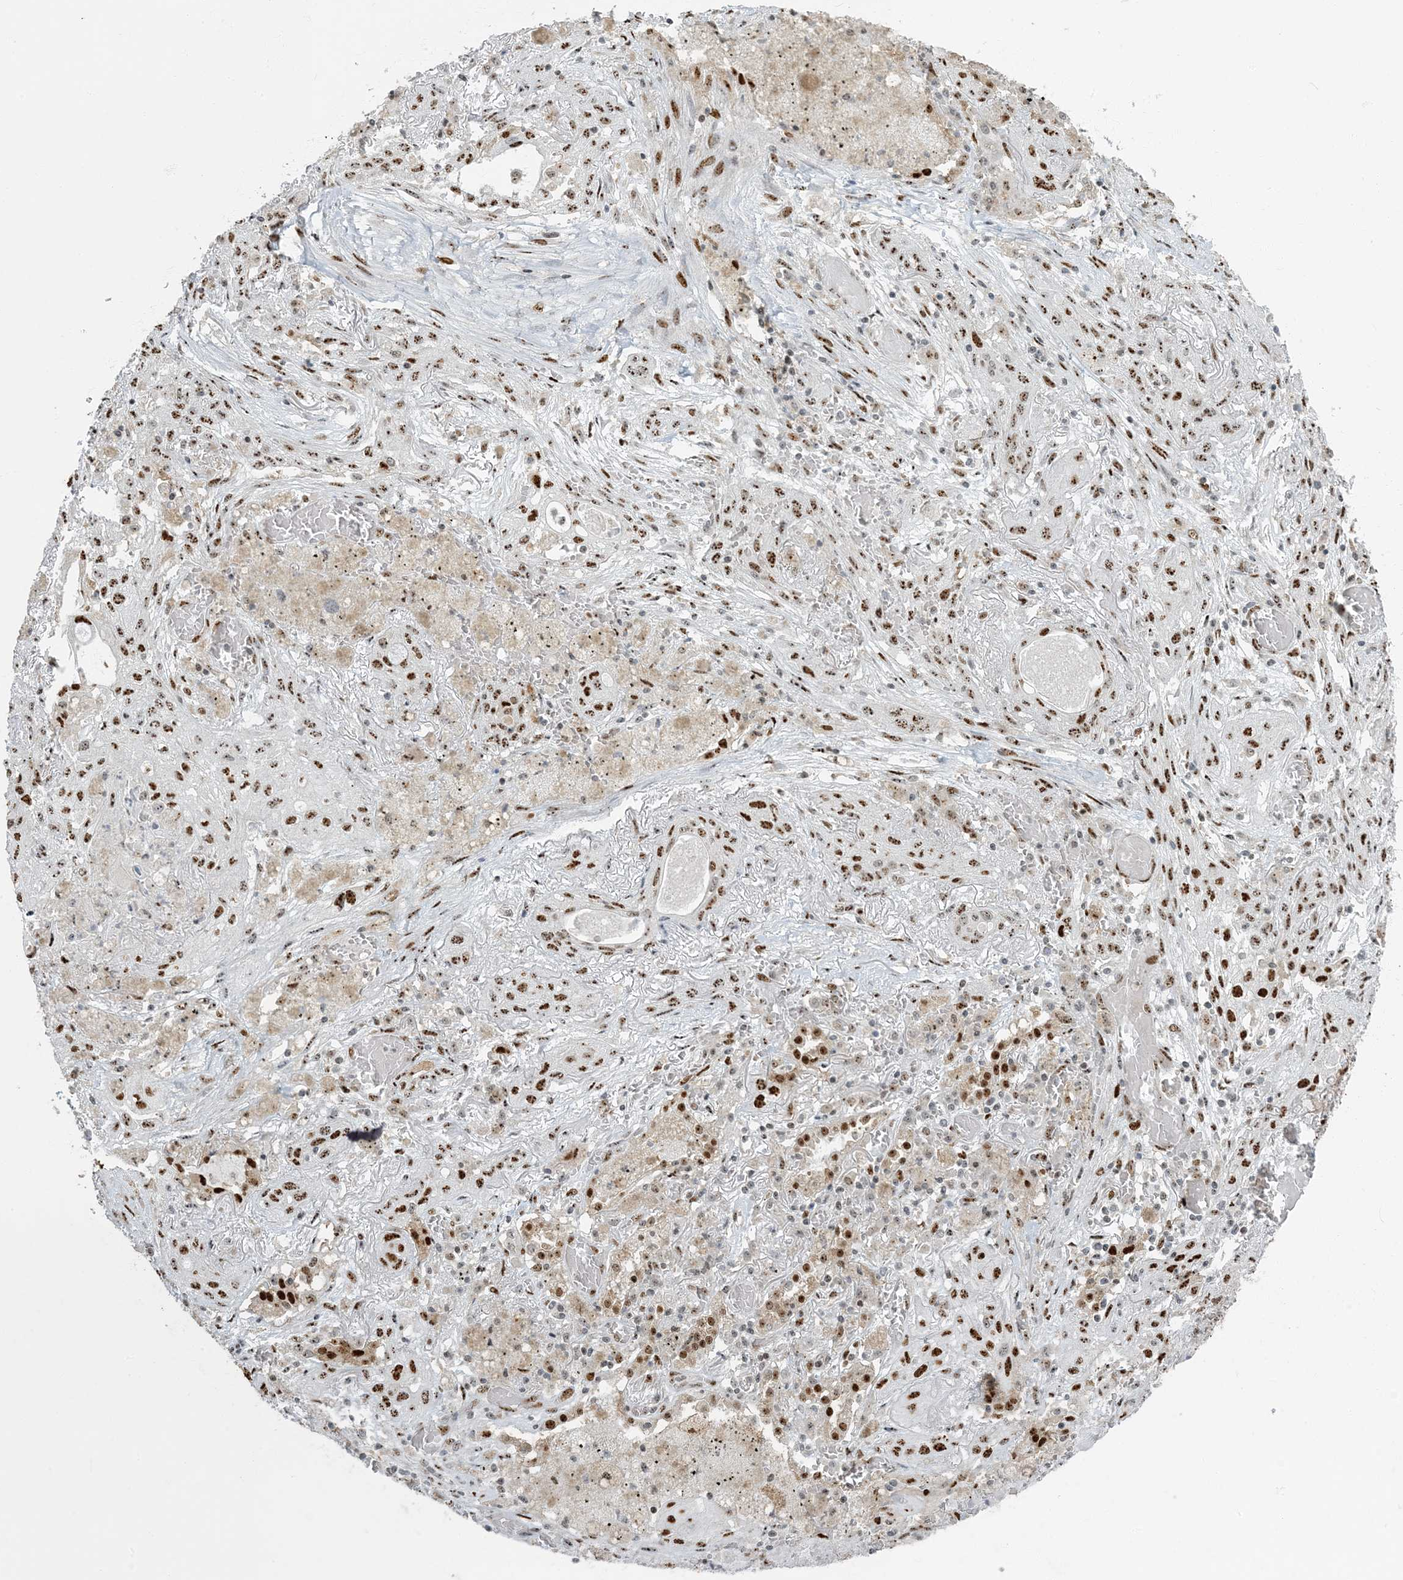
{"staining": {"intensity": "moderate", "quantity": ">75%", "location": "nuclear"}, "tissue": "lung cancer", "cell_type": "Tumor cells", "image_type": "cancer", "snomed": [{"axis": "morphology", "description": "Squamous cell carcinoma, NOS"}, {"axis": "topography", "description": "Lung"}], "caption": "Squamous cell carcinoma (lung) tissue exhibits moderate nuclear expression in approximately >75% of tumor cells", "gene": "MBD1", "patient": {"sex": "female", "age": 47}}